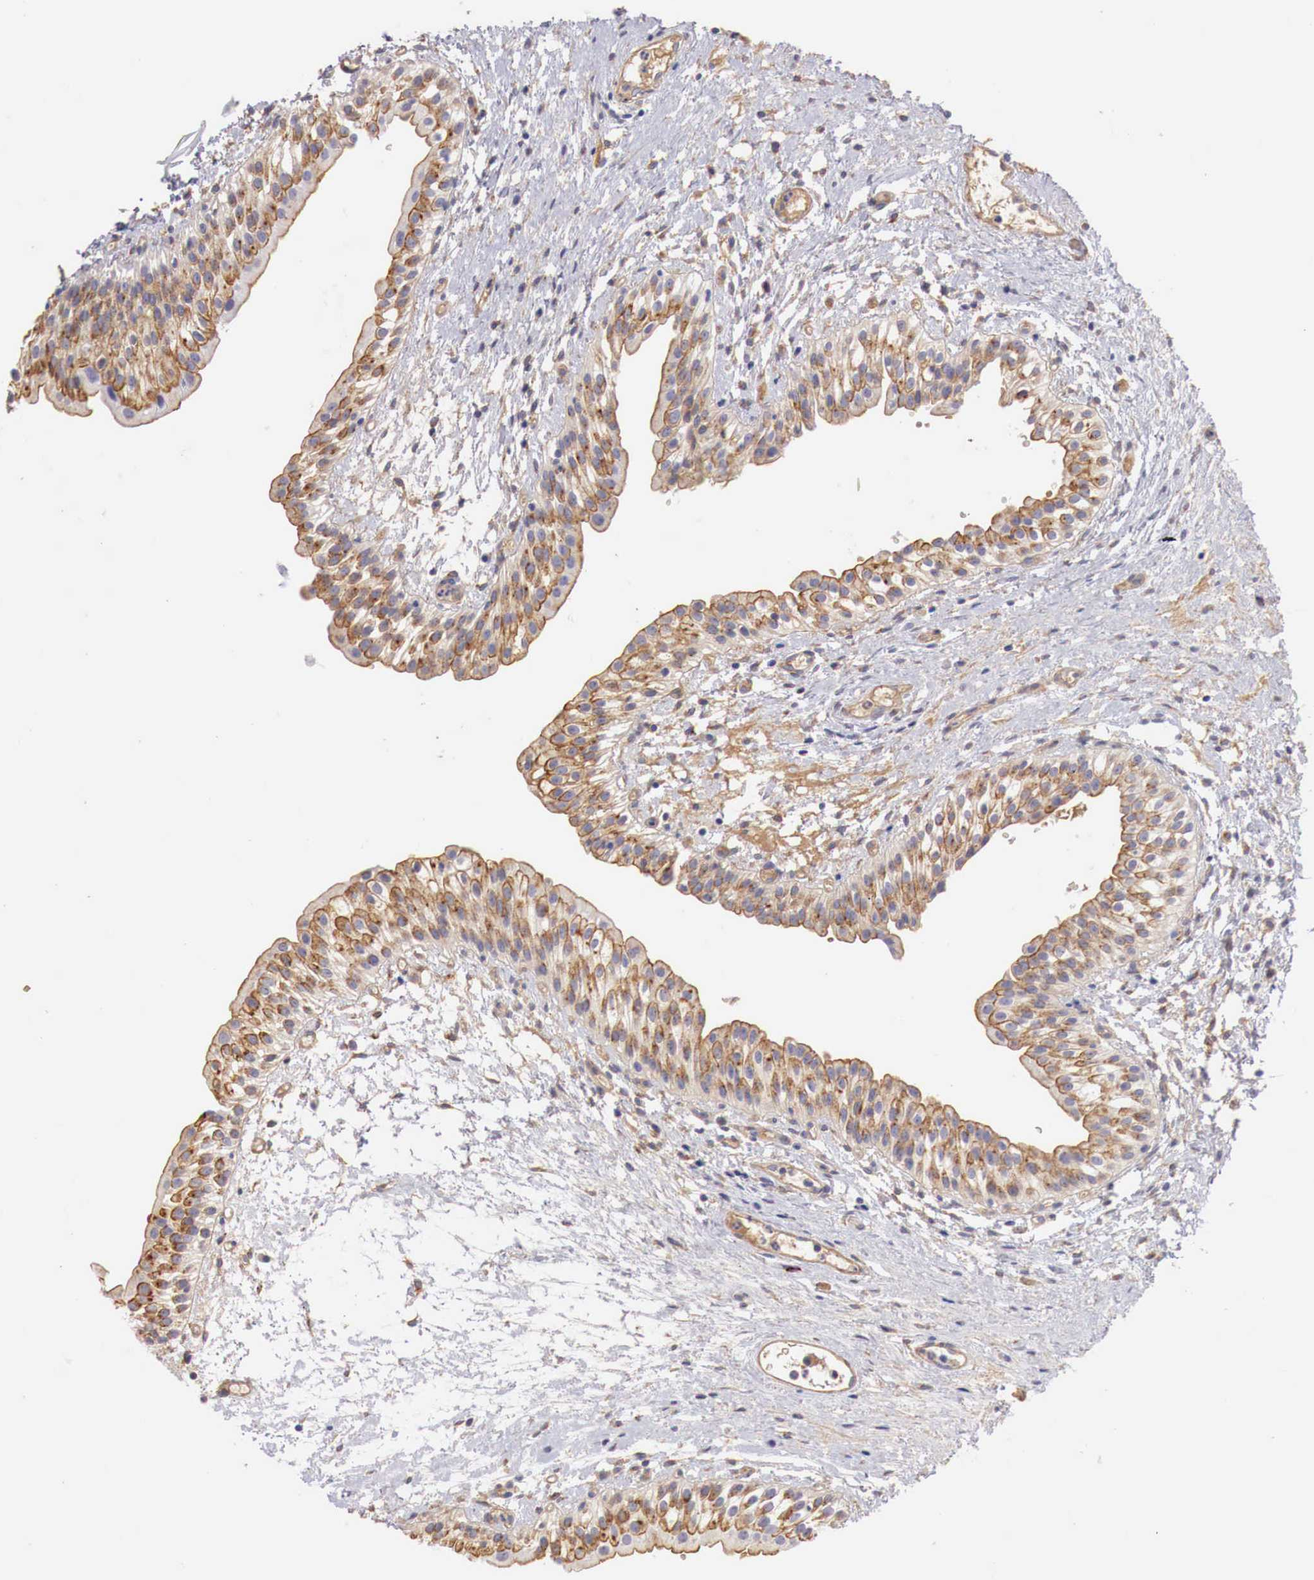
{"staining": {"intensity": "moderate", "quantity": "25%-75%", "location": "cytoplasmic/membranous"}, "tissue": "urinary bladder", "cell_type": "Urothelial cells", "image_type": "normal", "snomed": [{"axis": "morphology", "description": "Normal tissue, NOS"}, {"axis": "topography", "description": "Urinary bladder"}], "caption": "Protein expression analysis of unremarkable urinary bladder shows moderate cytoplasmic/membranous positivity in approximately 25%-75% of urothelial cells. The protein is stained brown, and the nuclei are stained in blue (DAB (3,3'-diaminobenzidine) IHC with brightfield microscopy, high magnification).", "gene": "KLHDC7B", "patient": {"sex": "male", "age": 48}}